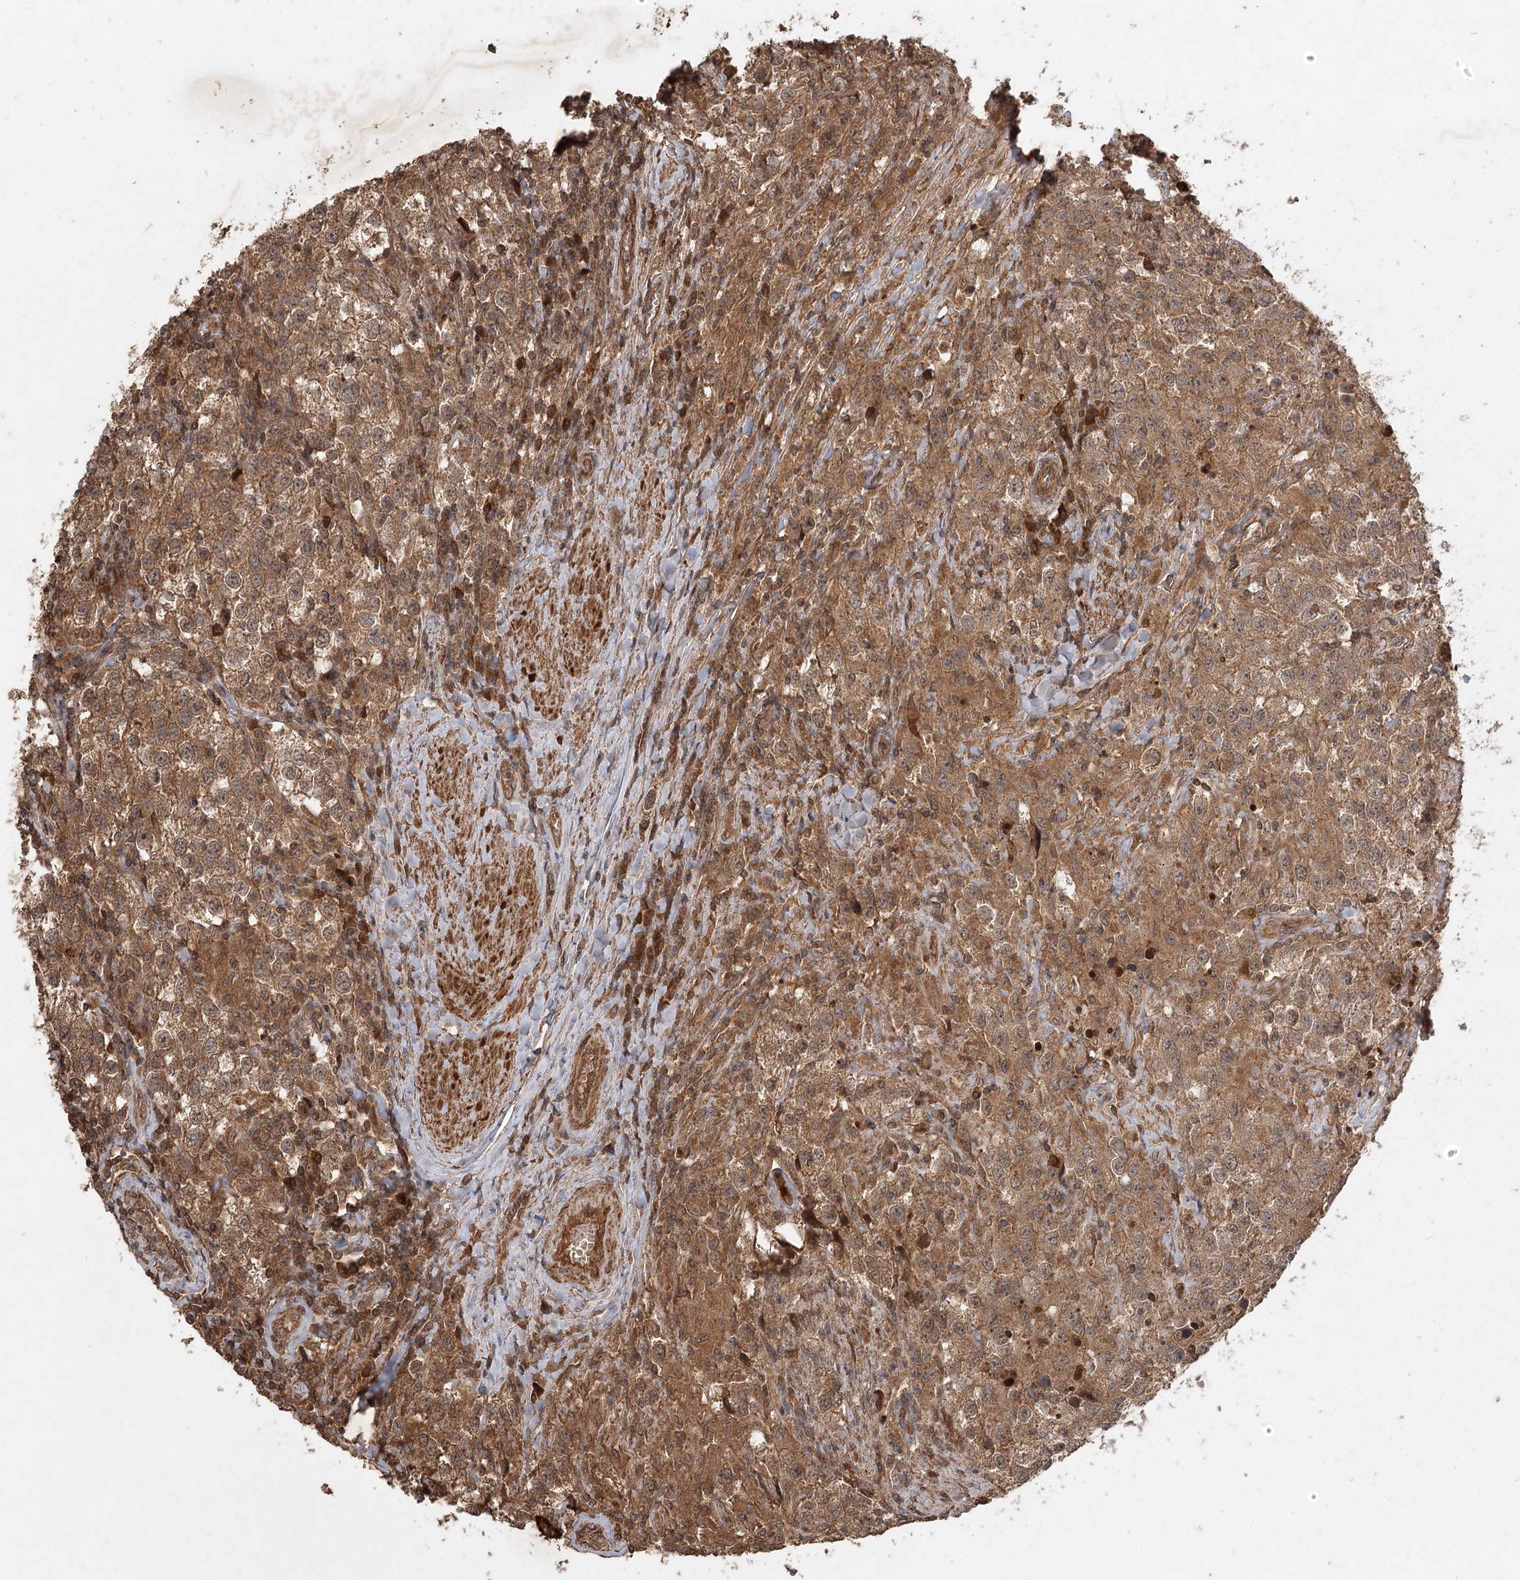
{"staining": {"intensity": "moderate", "quantity": ">75%", "location": "cytoplasmic/membranous"}, "tissue": "testis cancer", "cell_type": "Tumor cells", "image_type": "cancer", "snomed": [{"axis": "morphology", "description": "Seminoma, NOS"}, {"axis": "morphology", "description": "Carcinoma, Embryonal, NOS"}, {"axis": "topography", "description": "Testis"}], "caption": "Brown immunohistochemical staining in human seminoma (testis) displays moderate cytoplasmic/membranous expression in about >75% of tumor cells.", "gene": "ARL13A", "patient": {"sex": "male", "age": 43}}